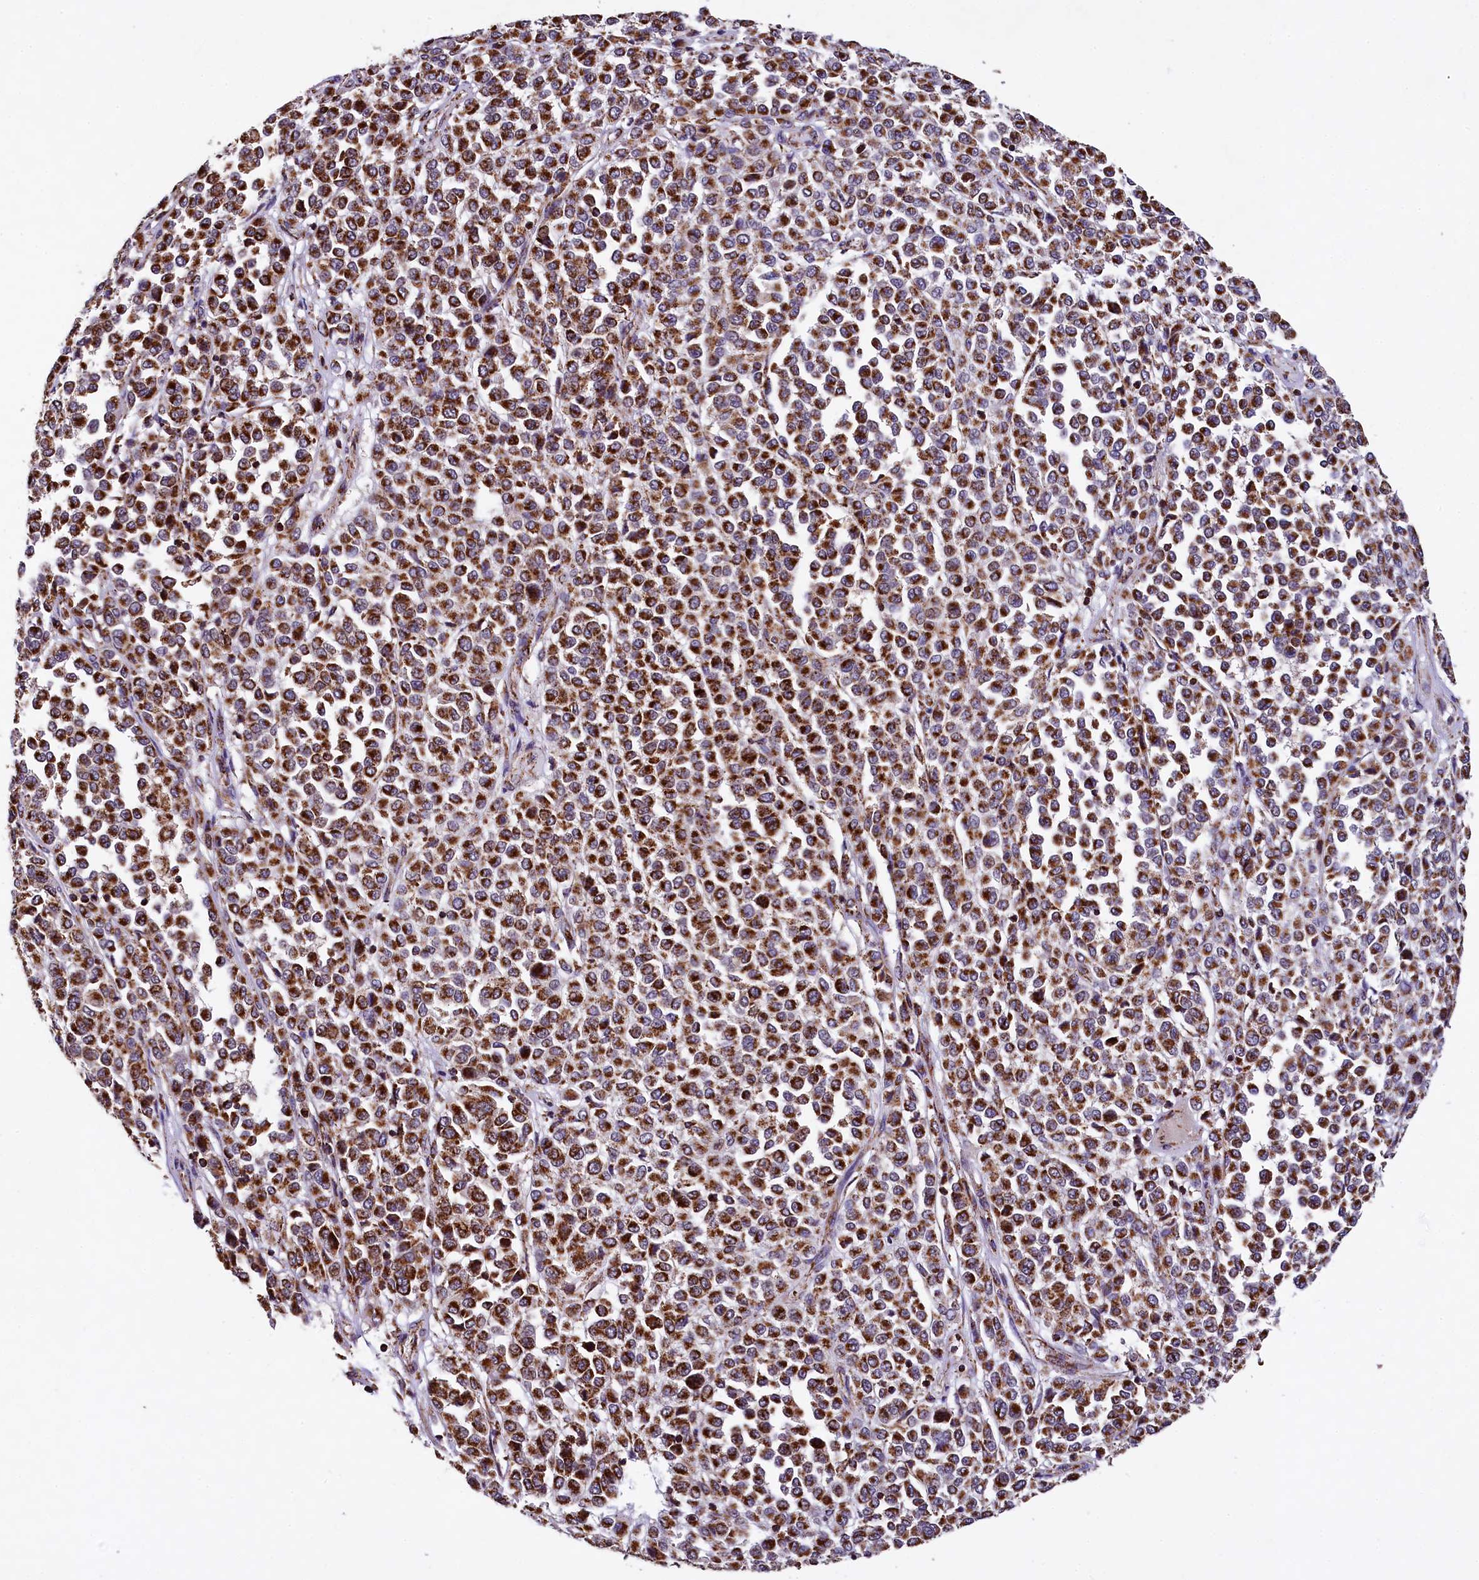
{"staining": {"intensity": "strong", "quantity": ">75%", "location": "cytoplasmic/membranous"}, "tissue": "melanoma", "cell_type": "Tumor cells", "image_type": "cancer", "snomed": [{"axis": "morphology", "description": "Malignant melanoma, Metastatic site"}, {"axis": "topography", "description": "Pancreas"}], "caption": "This image shows immunohistochemistry (IHC) staining of human melanoma, with high strong cytoplasmic/membranous expression in about >75% of tumor cells.", "gene": "KLC2", "patient": {"sex": "female", "age": 30}}